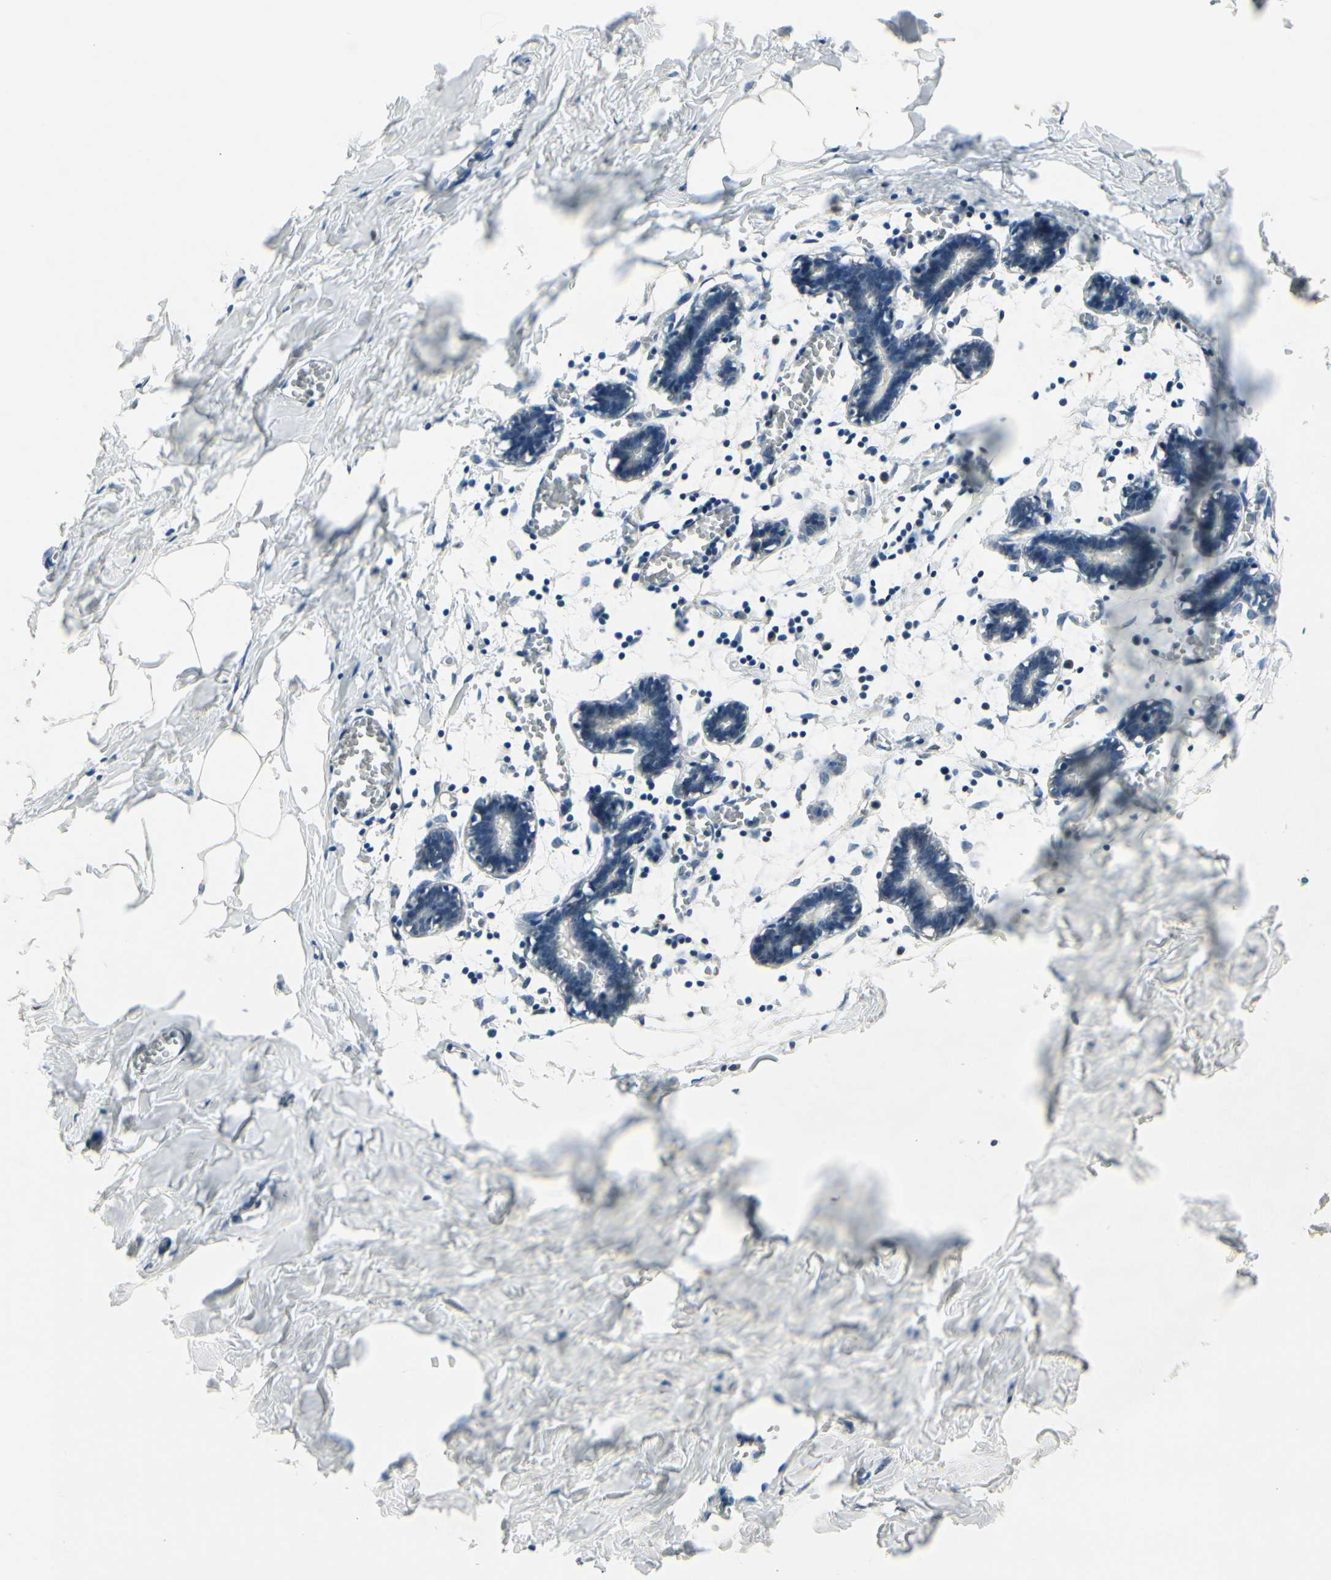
{"staining": {"intensity": "negative", "quantity": "none", "location": "none"}, "tissue": "breast", "cell_type": "Adipocytes", "image_type": "normal", "snomed": [{"axis": "morphology", "description": "Normal tissue, NOS"}, {"axis": "topography", "description": "Breast"}], "caption": "This is an immunohistochemistry photomicrograph of normal breast. There is no expression in adipocytes.", "gene": "CPT1A", "patient": {"sex": "female", "age": 27}}